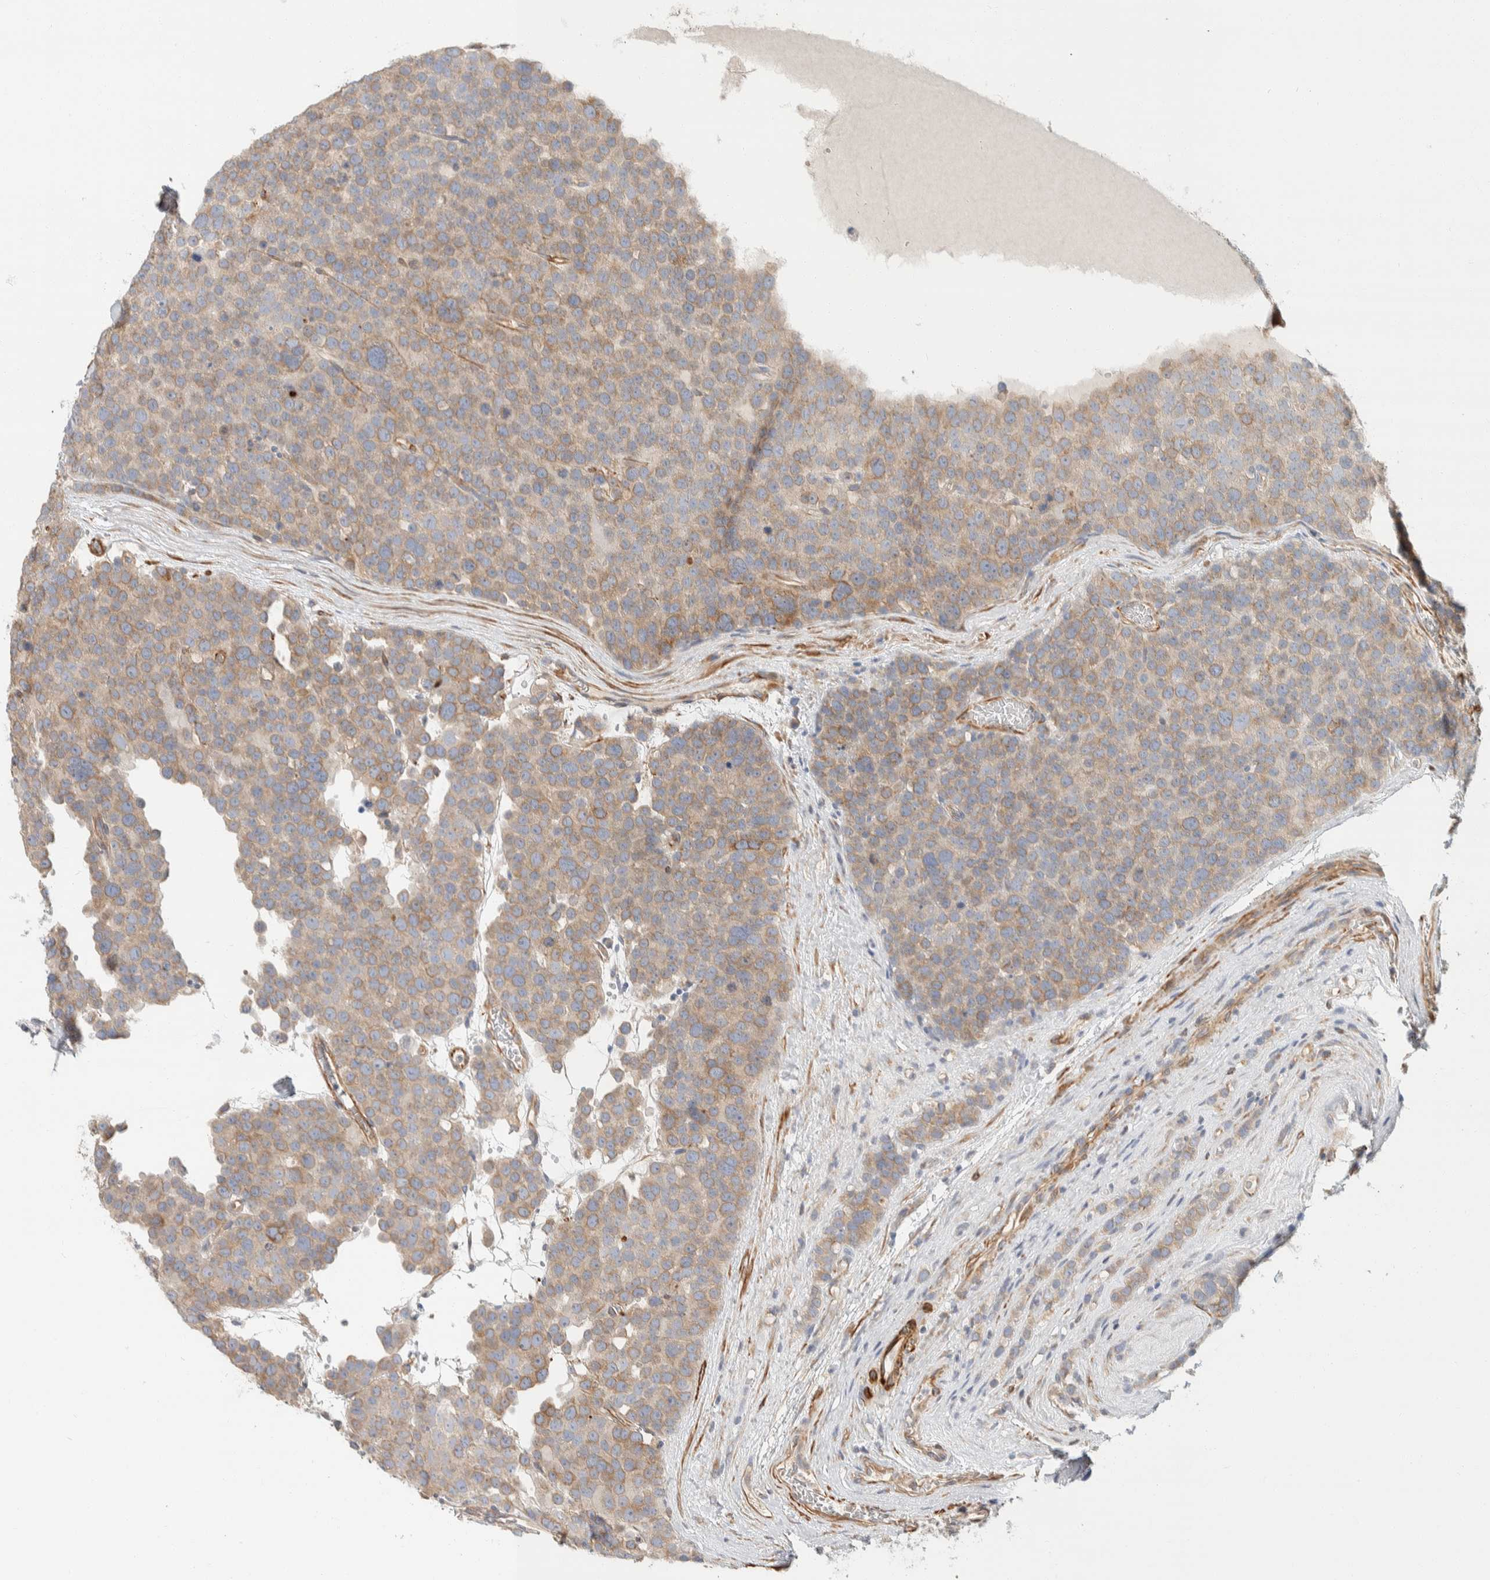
{"staining": {"intensity": "moderate", "quantity": "25%-75%", "location": "cytoplasmic/membranous"}, "tissue": "testis cancer", "cell_type": "Tumor cells", "image_type": "cancer", "snomed": [{"axis": "morphology", "description": "Seminoma, NOS"}, {"axis": "topography", "description": "Testis"}], "caption": "A brown stain labels moderate cytoplasmic/membranous expression of a protein in testis cancer (seminoma) tumor cells.", "gene": "CDR2", "patient": {"sex": "male", "age": 71}}